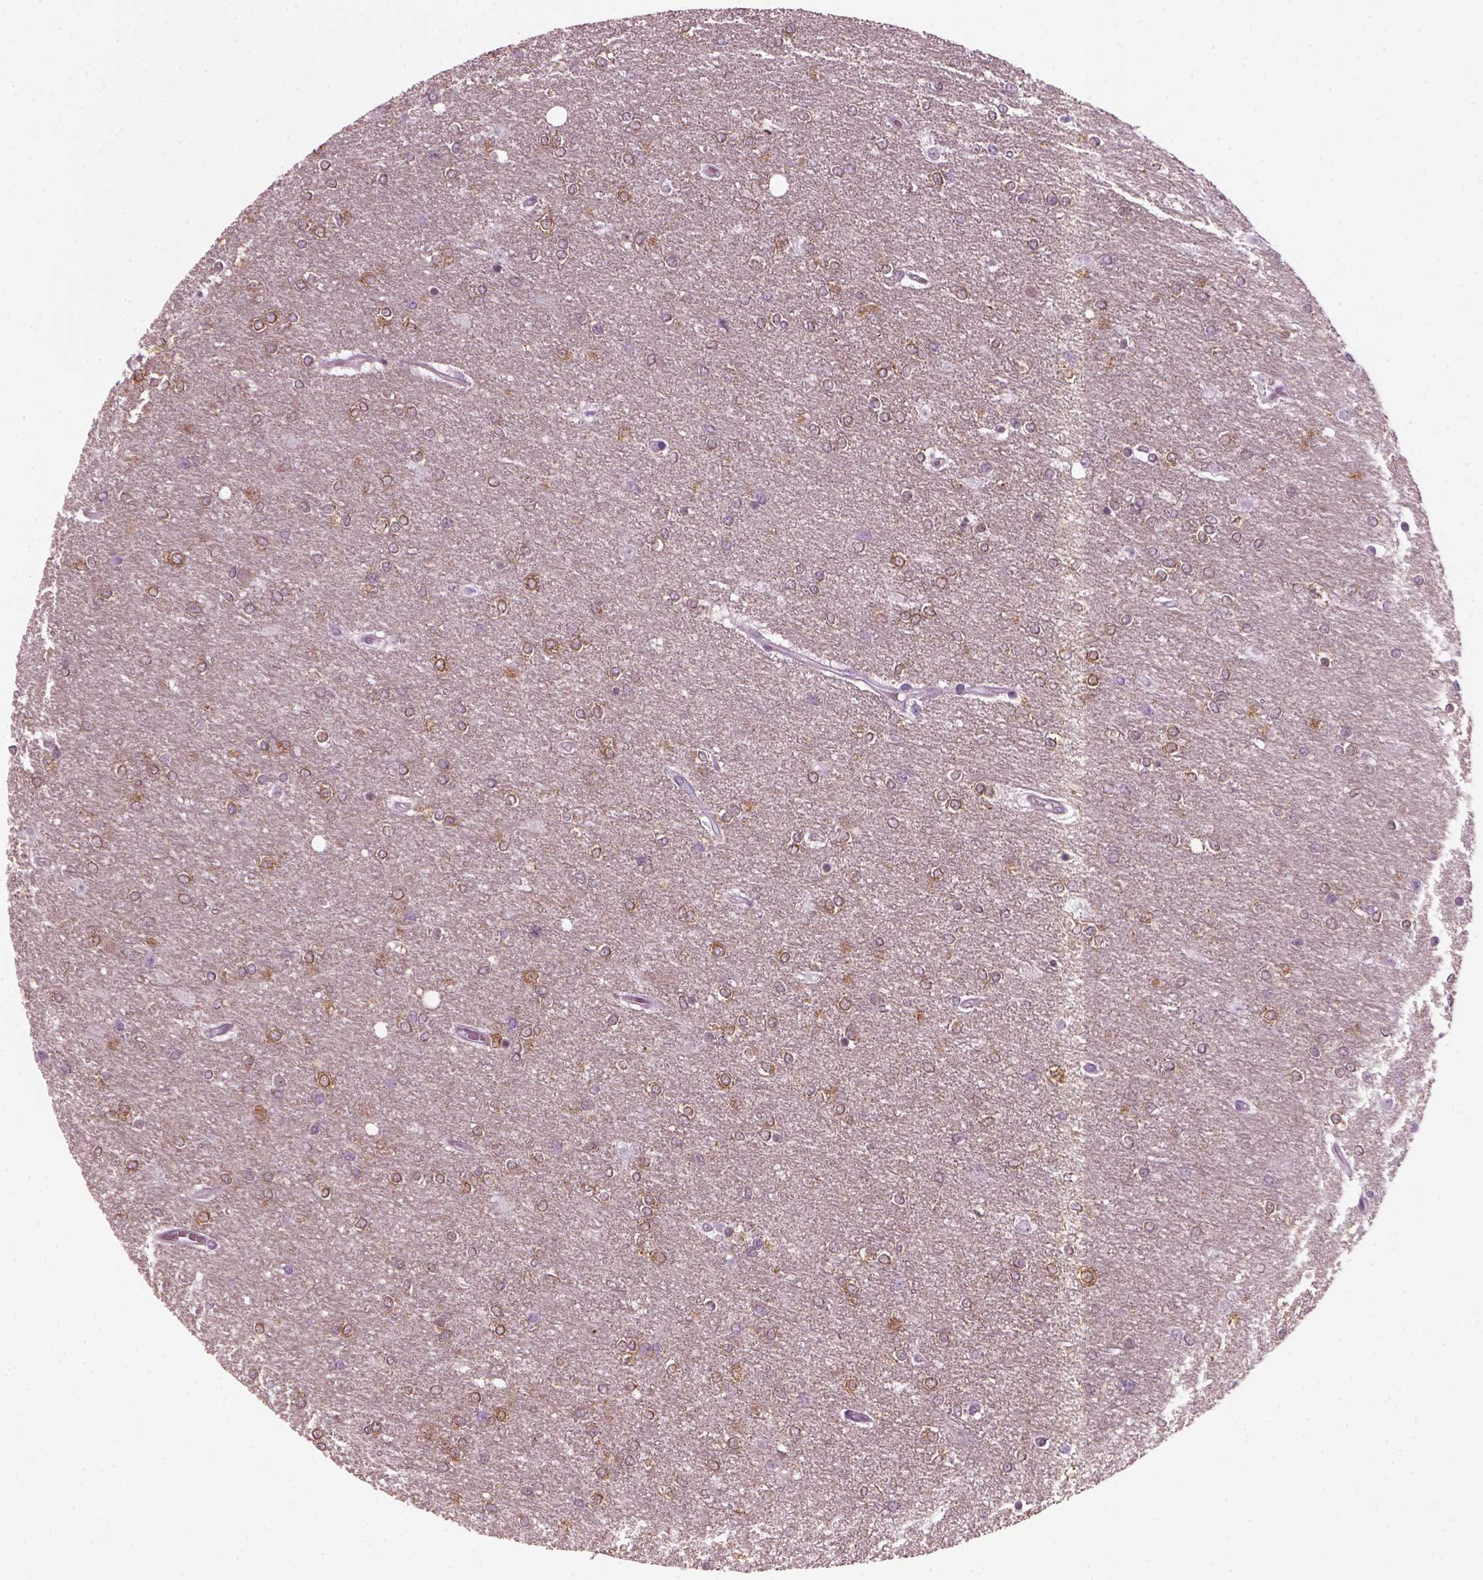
{"staining": {"intensity": "moderate", "quantity": "25%-75%", "location": "cytoplasmic/membranous"}, "tissue": "glioma", "cell_type": "Tumor cells", "image_type": "cancer", "snomed": [{"axis": "morphology", "description": "Glioma, malignant, High grade"}, {"axis": "topography", "description": "Brain"}], "caption": "Protein staining of glioma tissue shows moderate cytoplasmic/membranous staining in approximately 25%-75% of tumor cells.", "gene": "DPYSL5", "patient": {"sex": "female", "age": 61}}